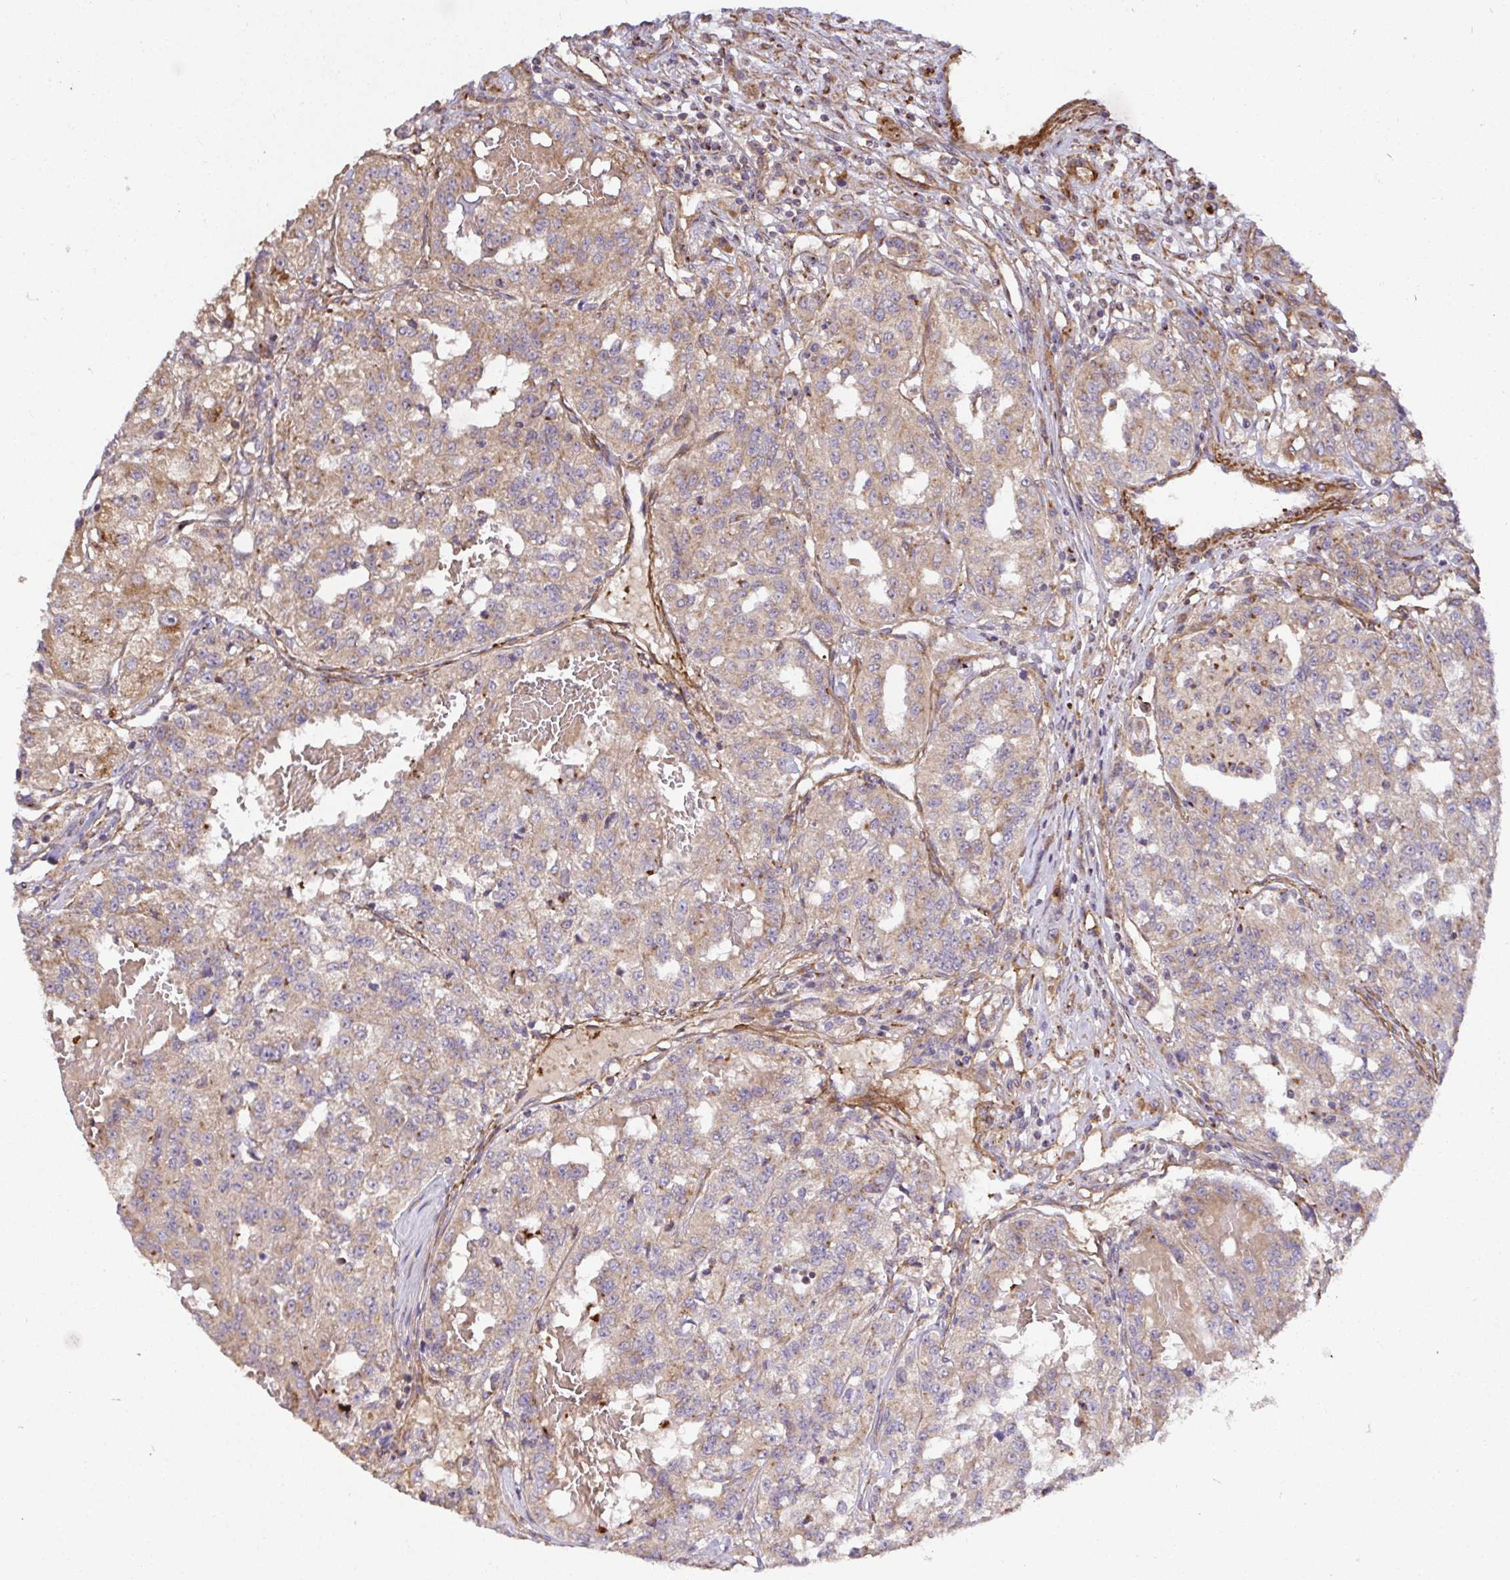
{"staining": {"intensity": "weak", "quantity": ">75%", "location": "cytoplasmic/membranous"}, "tissue": "renal cancer", "cell_type": "Tumor cells", "image_type": "cancer", "snomed": [{"axis": "morphology", "description": "Adenocarcinoma, NOS"}, {"axis": "topography", "description": "Kidney"}], "caption": "This is an image of IHC staining of renal cancer (adenocarcinoma), which shows weak positivity in the cytoplasmic/membranous of tumor cells.", "gene": "TM9SF4", "patient": {"sex": "female", "age": 63}}